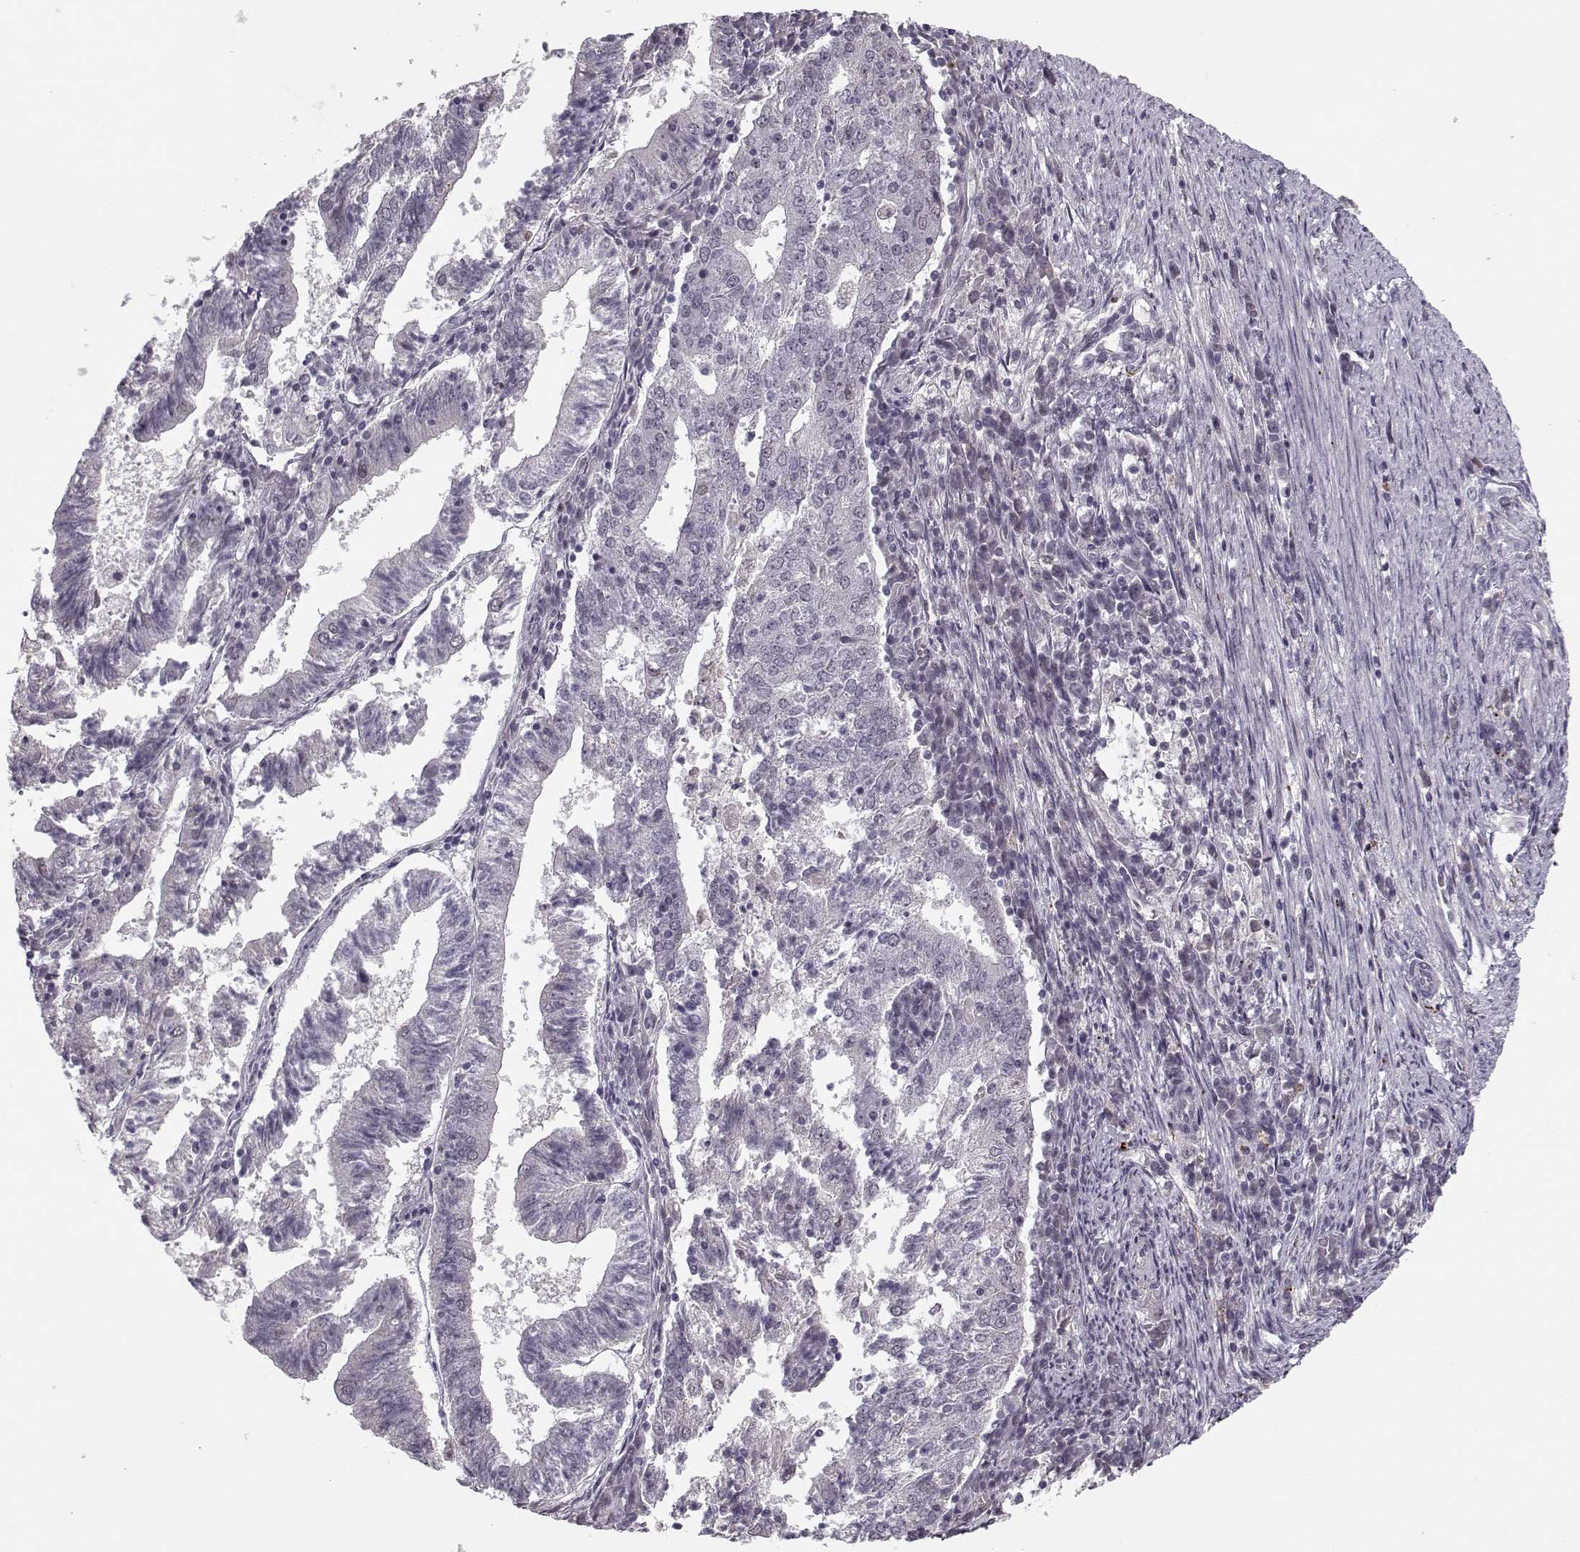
{"staining": {"intensity": "negative", "quantity": "none", "location": "none"}, "tissue": "endometrial cancer", "cell_type": "Tumor cells", "image_type": "cancer", "snomed": [{"axis": "morphology", "description": "Adenocarcinoma, NOS"}, {"axis": "topography", "description": "Endometrium"}], "caption": "IHC histopathology image of endometrial cancer (adenocarcinoma) stained for a protein (brown), which exhibits no expression in tumor cells. Nuclei are stained in blue.", "gene": "DNAI3", "patient": {"sex": "female", "age": 82}}